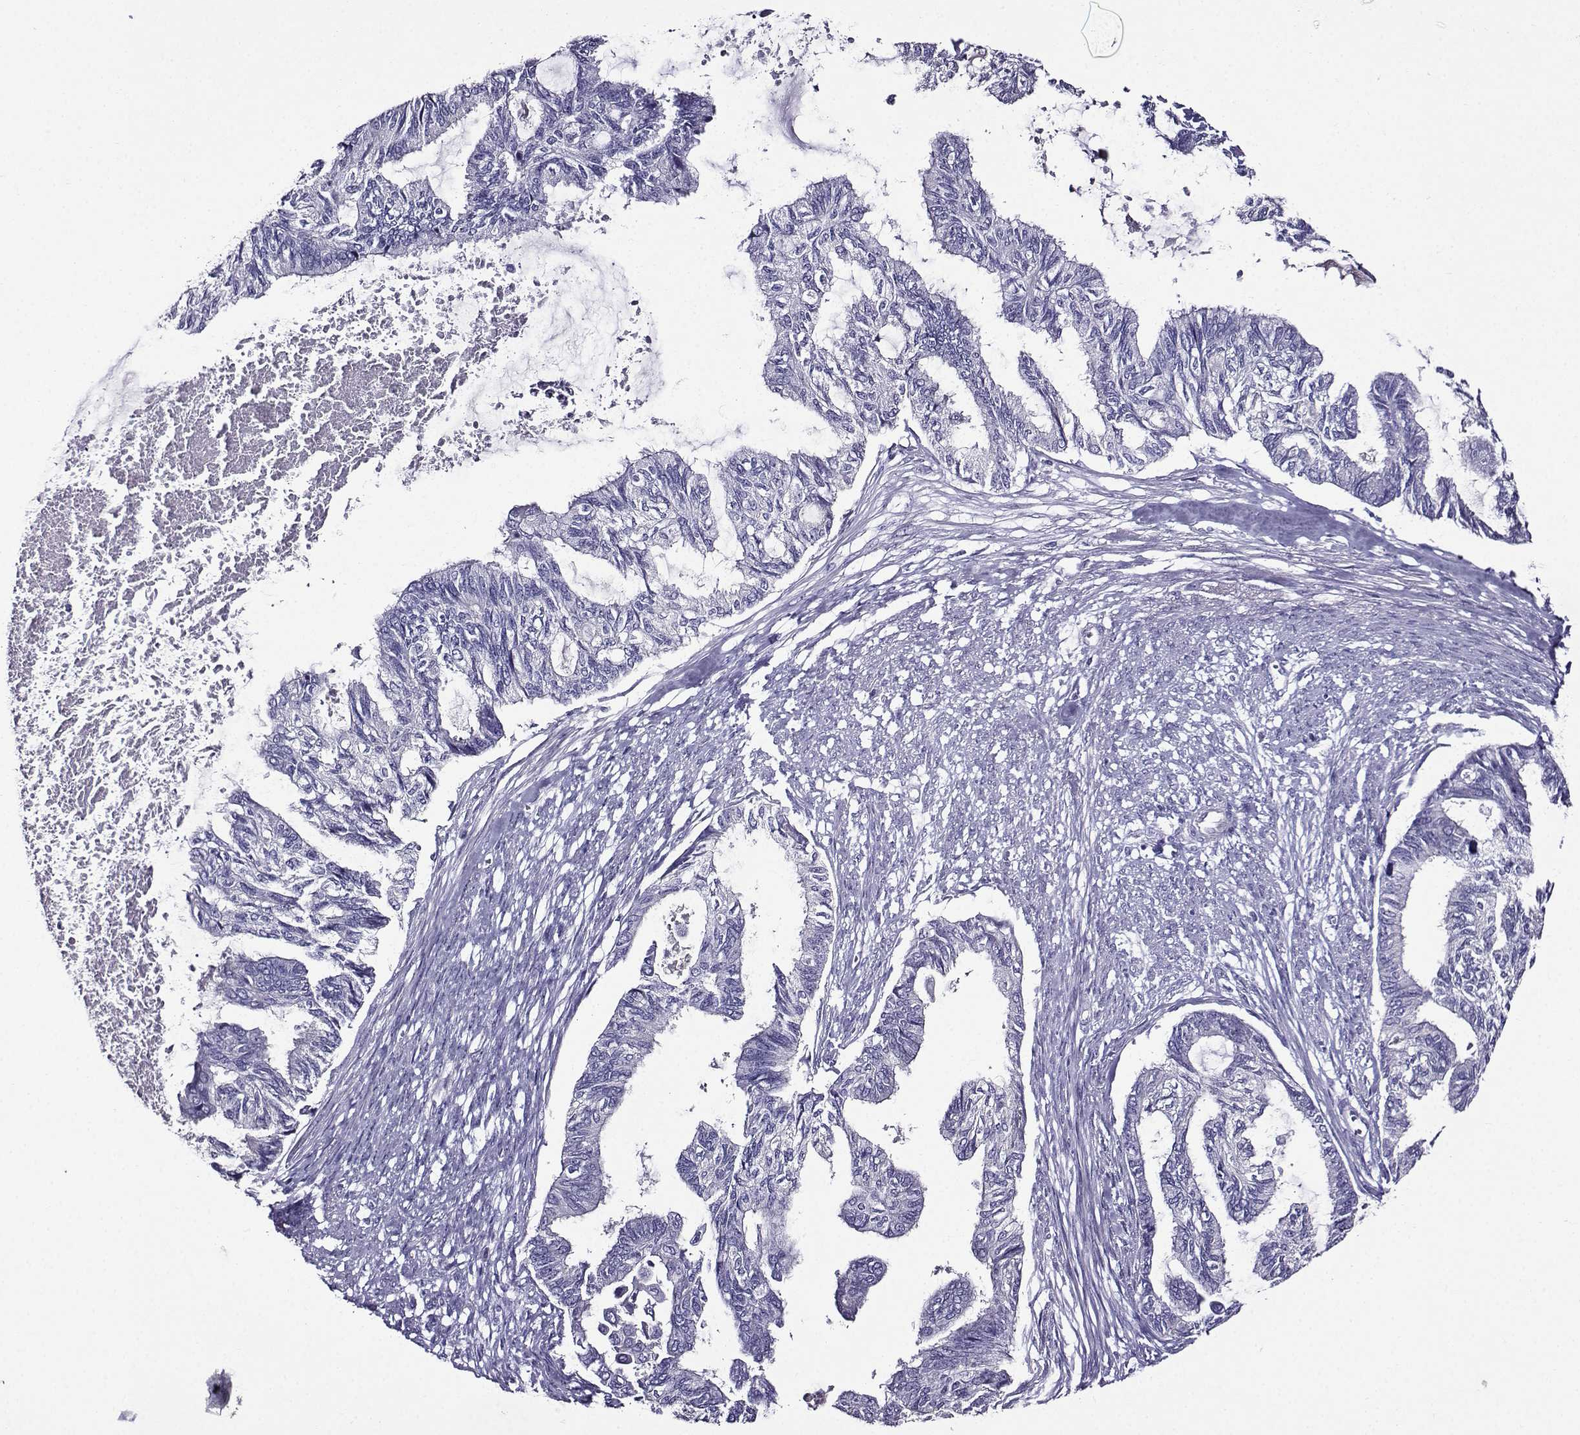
{"staining": {"intensity": "negative", "quantity": "none", "location": "none"}, "tissue": "endometrial cancer", "cell_type": "Tumor cells", "image_type": "cancer", "snomed": [{"axis": "morphology", "description": "Adenocarcinoma, NOS"}, {"axis": "topography", "description": "Endometrium"}], "caption": "IHC of adenocarcinoma (endometrial) reveals no expression in tumor cells. (DAB (3,3'-diaminobenzidine) immunohistochemistry visualized using brightfield microscopy, high magnification).", "gene": "TMEM266", "patient": {"sex": "female", "age": 86}}